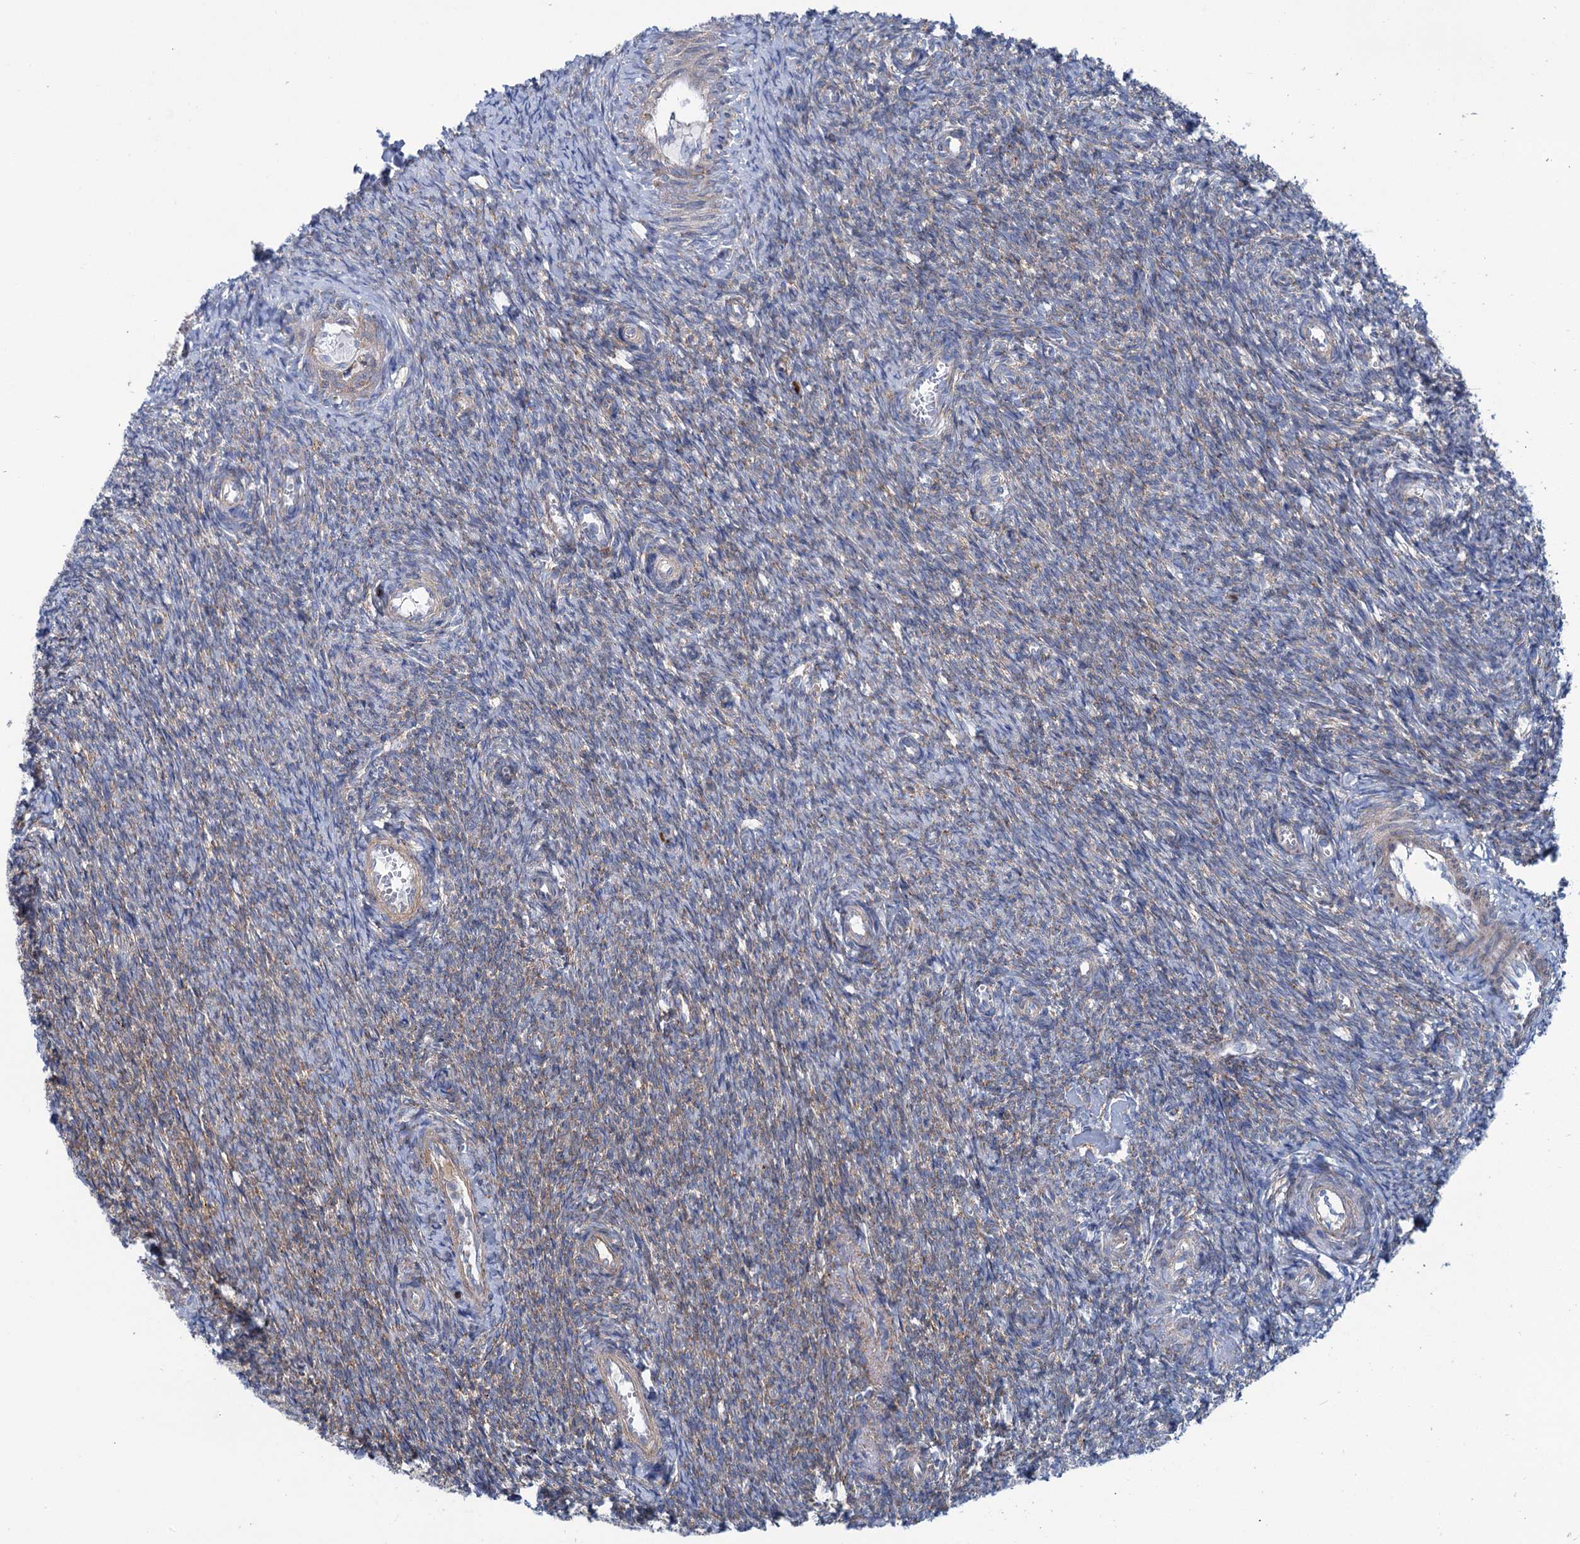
{"staining": {"intensity": "negative", "quantity": "none", "location": "none"}, "tissue": "ovary", "cell_type": "Ovarian stroma cells", "image_type": "normal", "snomed": [{"axis": "morphology", "description": "Normal tissue, NOS"}, {"axis": "topography", "description": "Ovary"}], "caption": "The immunohistochemistry (IHC) micrograph has no significant staining in ovarian stroma cells of ovary.", "gene": "SHE", "patient": {"sex": "female", "age": 44}}